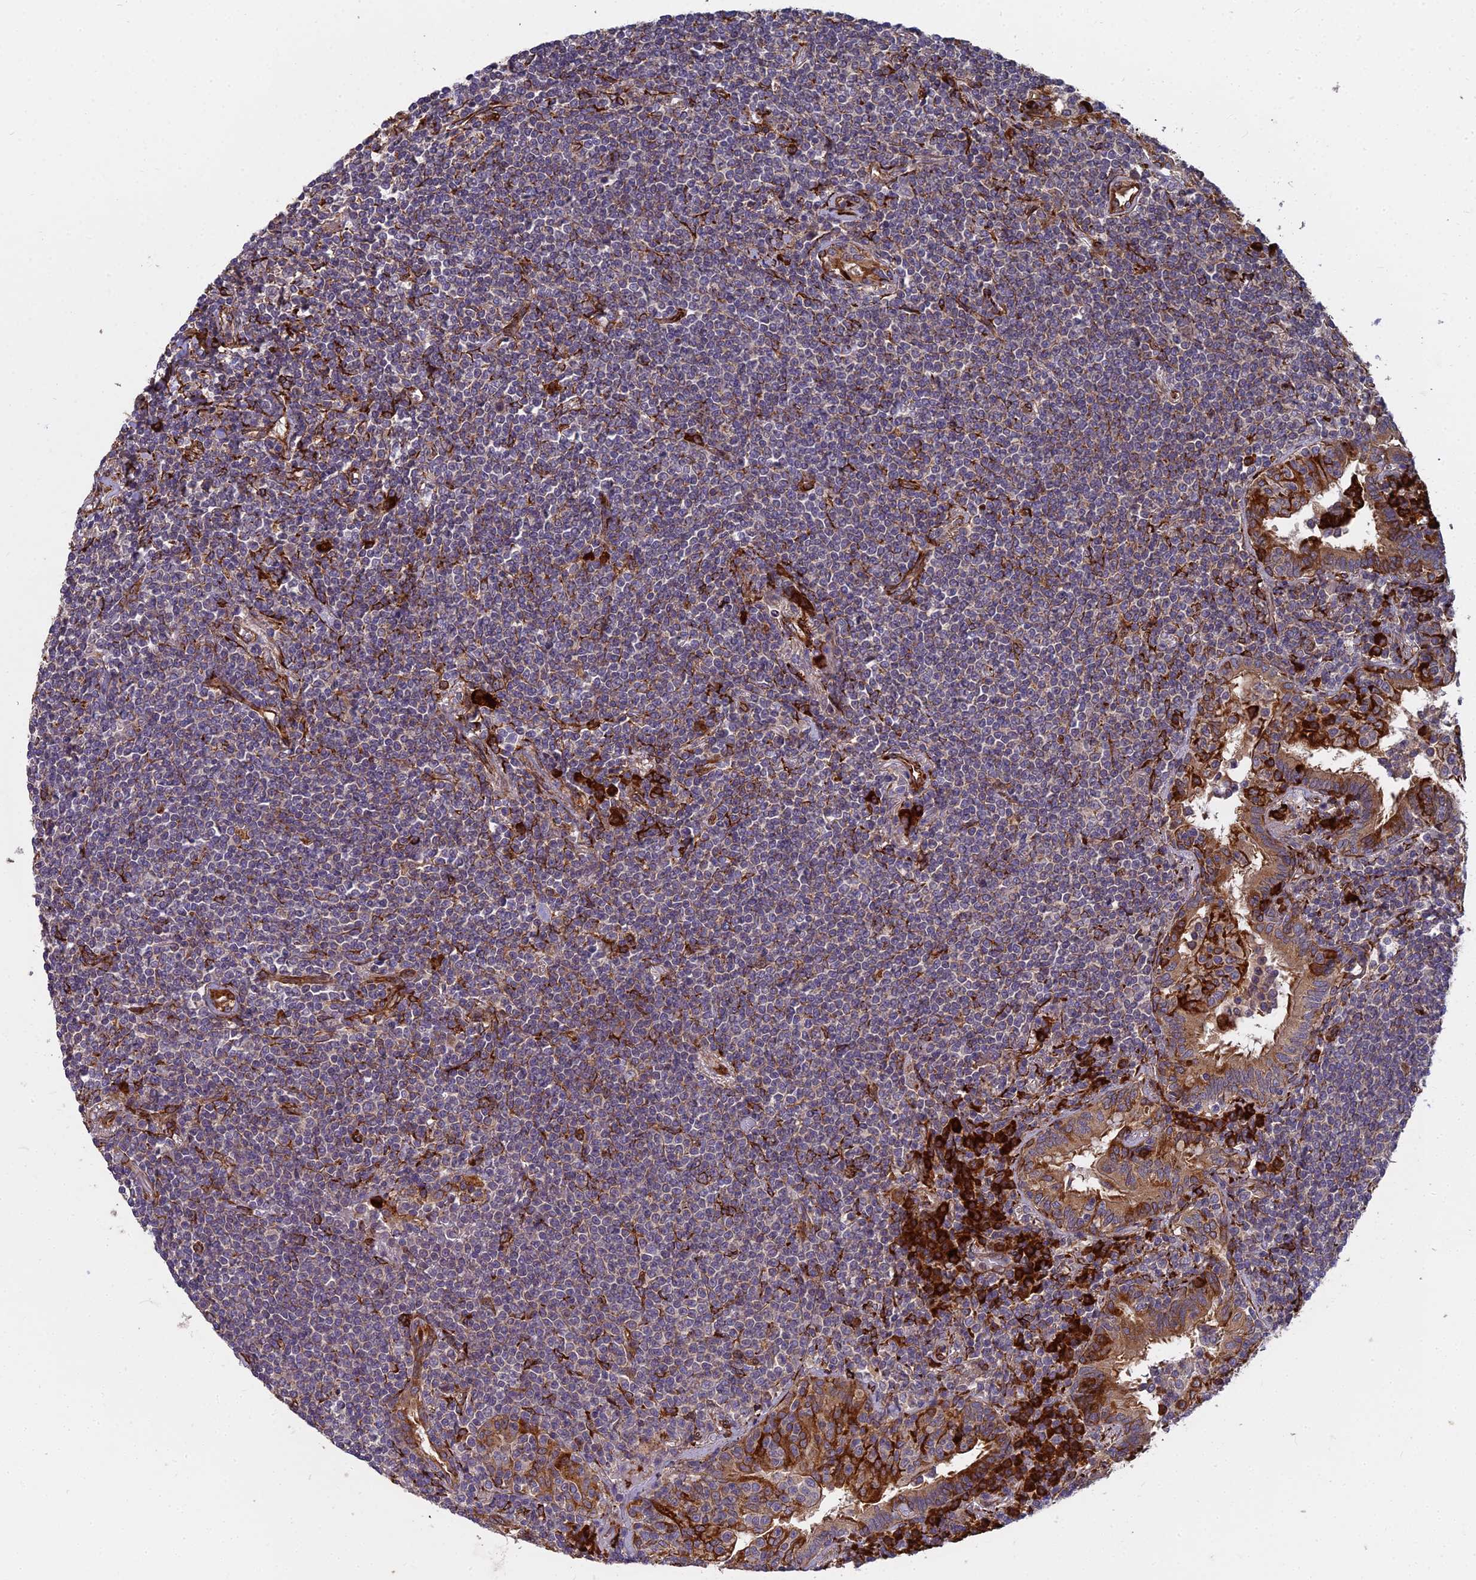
{"staining": {"intensity": "weak", "quantity": "<25%", "location": "cytoplasmic/membranous"}, "tissue": "lymphoma", "cell_type": "Tumor cells", "image_type": "cancer", "snomed": [{"axis": "morphology", "description": "Malignant lymphoma, non-Hodgkin's type, Low grade"}, {"axis": "topography", "description": "Lung"}], "caption": "DAB (3,3'-diaminobenzidine) immunohistochemical staining of lymphoma demonstrates no significant expression in tumor cells. (DAB (3,3'-diaminobenzidine) immunohistochemistry (IHC), high magnification).", "gene": "NDUFAF7", "patient": {"sex": "female", "age": 71}}